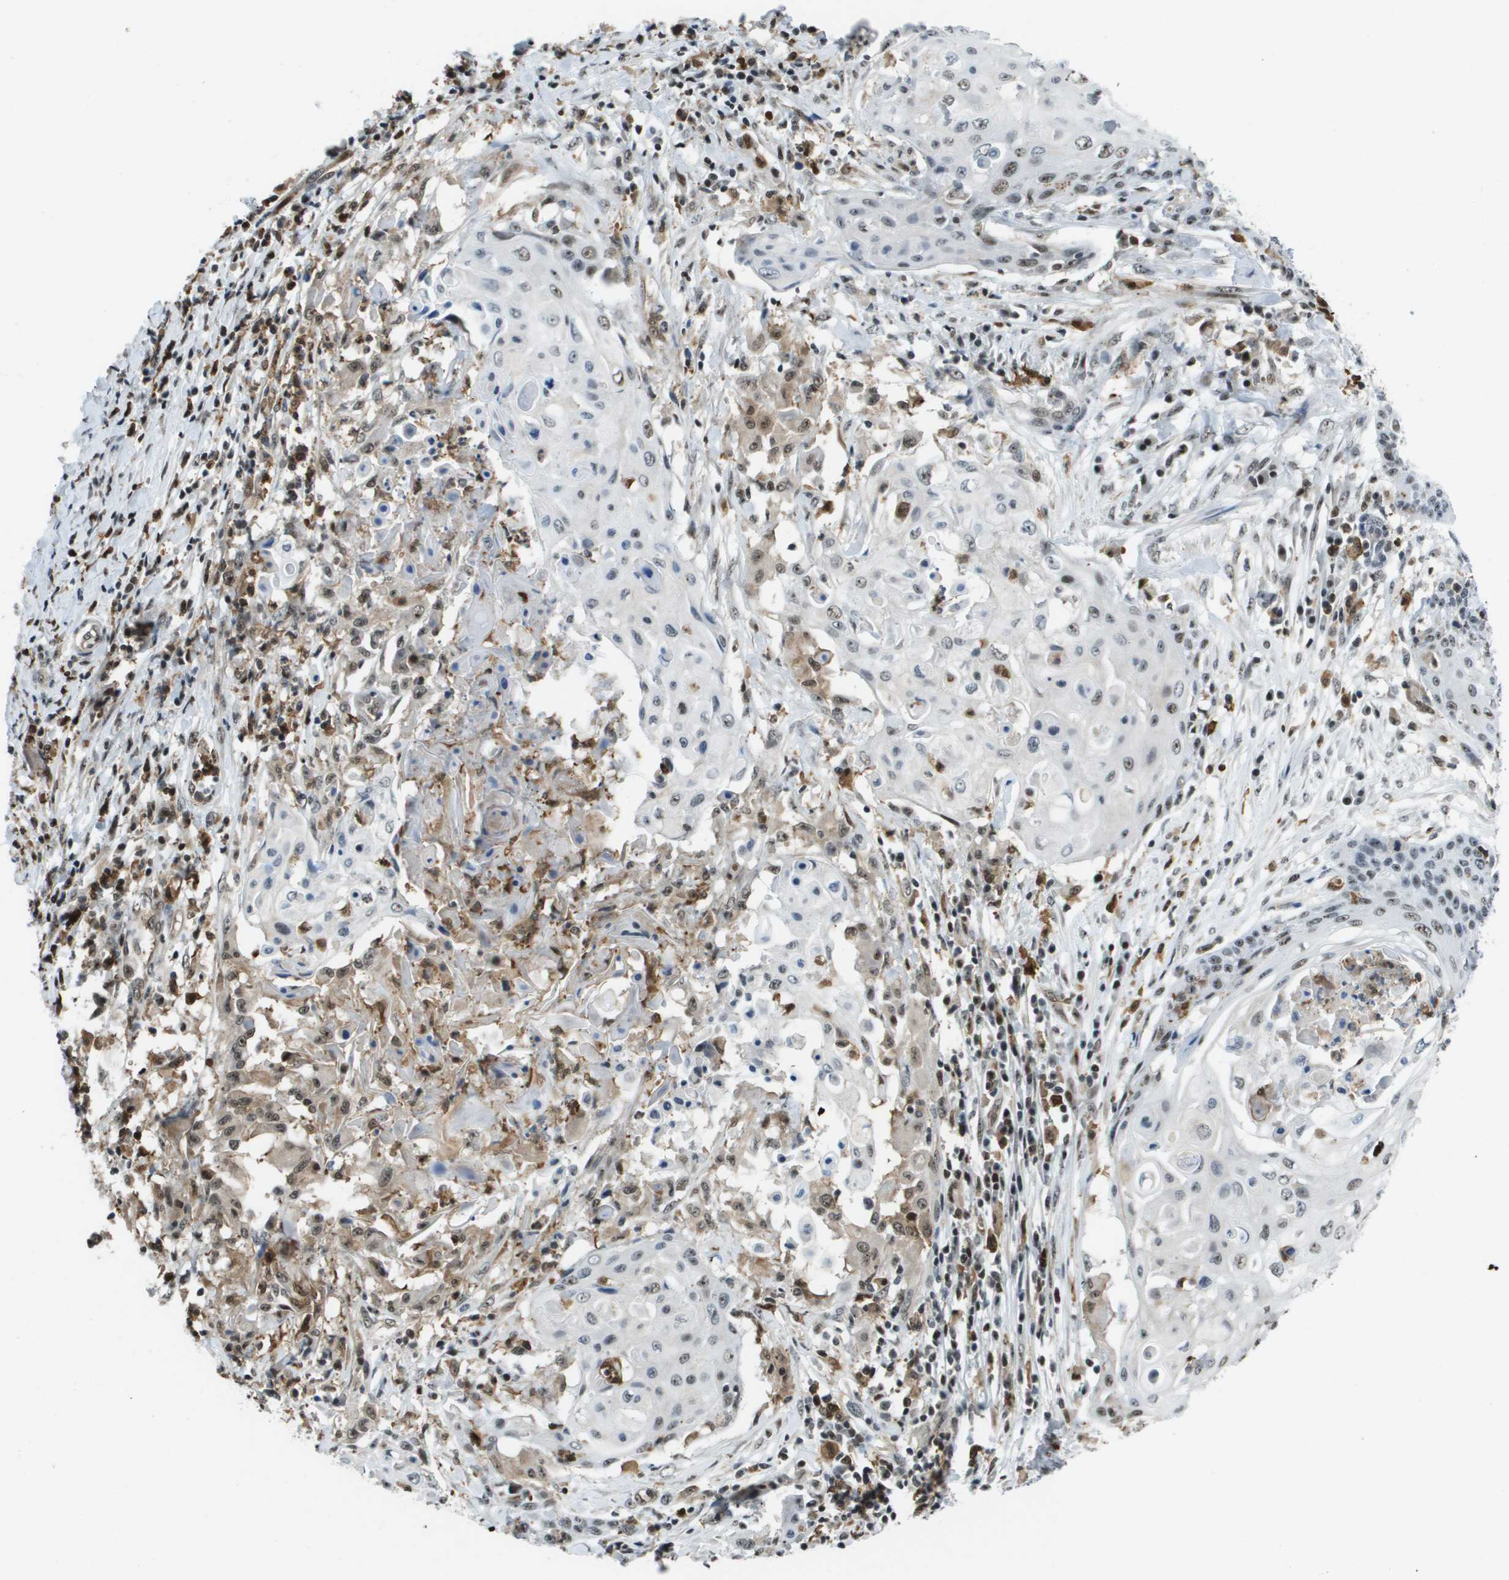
{"staining": {"intensity": "moderate", "quantity": "<25%", "location": "nuclear"}, "tissue": "cervical cancer", "cell_type": "Tumor cells", "image_type": "cancer", "snomed": [{"axis": "morphology", "description": "Squamous cell carcinoma, NOS"}, {"axis": "topography", "description": "Cervix"}], "caption": "Human cervical cancer (squamous cell carcinoma) stained for a protein (brown) demonstrates moderate nuclear positive positivity in approximately <25% of tumor cells.", "gene": "EP400", "patient": {"sex": "female", "age": 39}}